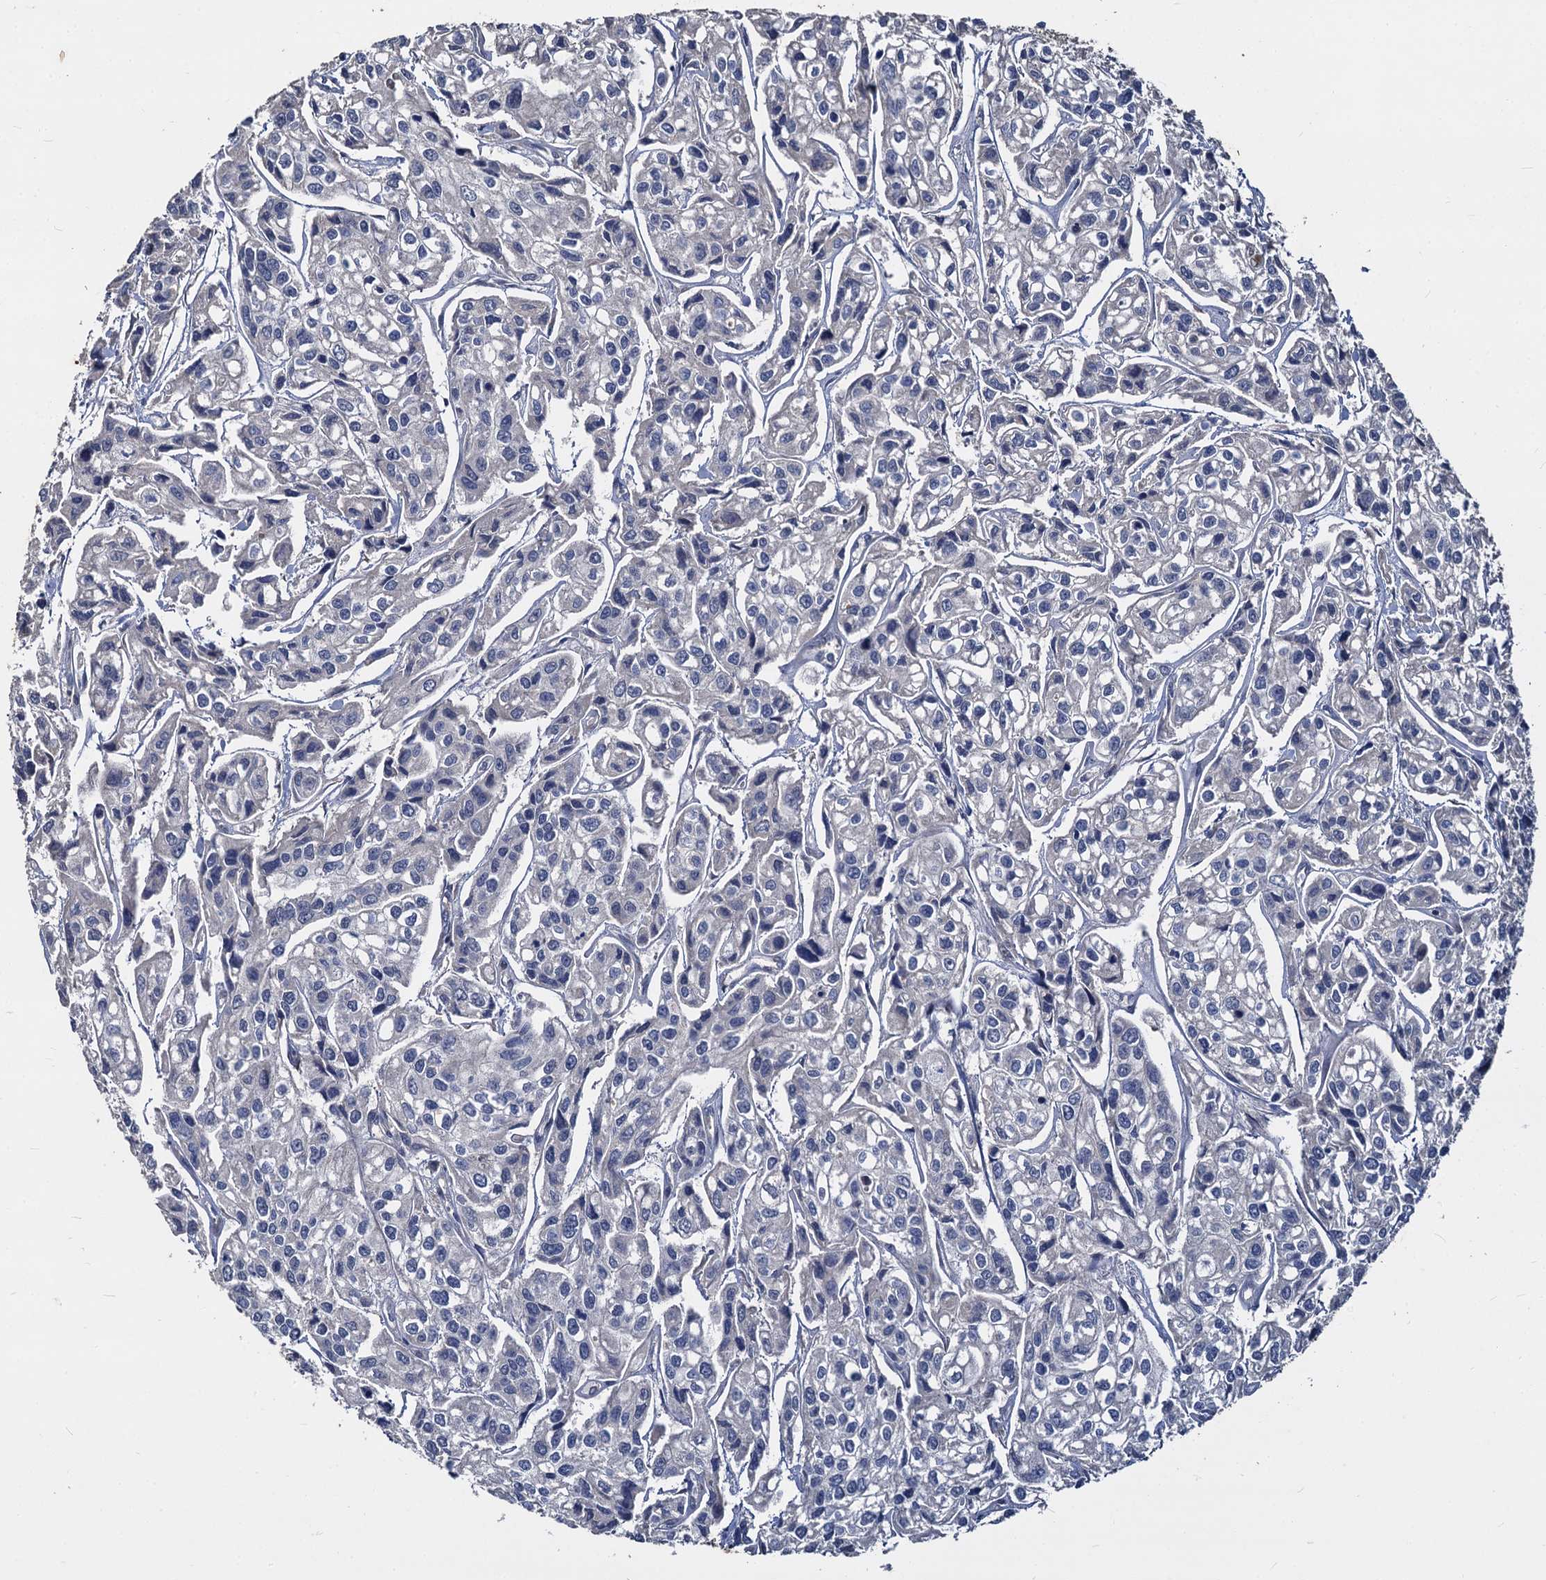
{"staining": {"intensity": "negative", "quantity": "none", "location": "none"}, "tissue": "urothelial cancer", "cell_type": "Tumor cells", "image_type": "cancer", "snomed": [{"axis": "morphology", "description": "Urothelial carcinoma, High grade"}, {"axis": "topography", "description": "Urinary bladder"}], "caption": "There is no significant expression in tumor cells of high-grade urothelial carcinoma.", "gene": "CCDC184", "patient": {"sex": "male", "age": 67}}